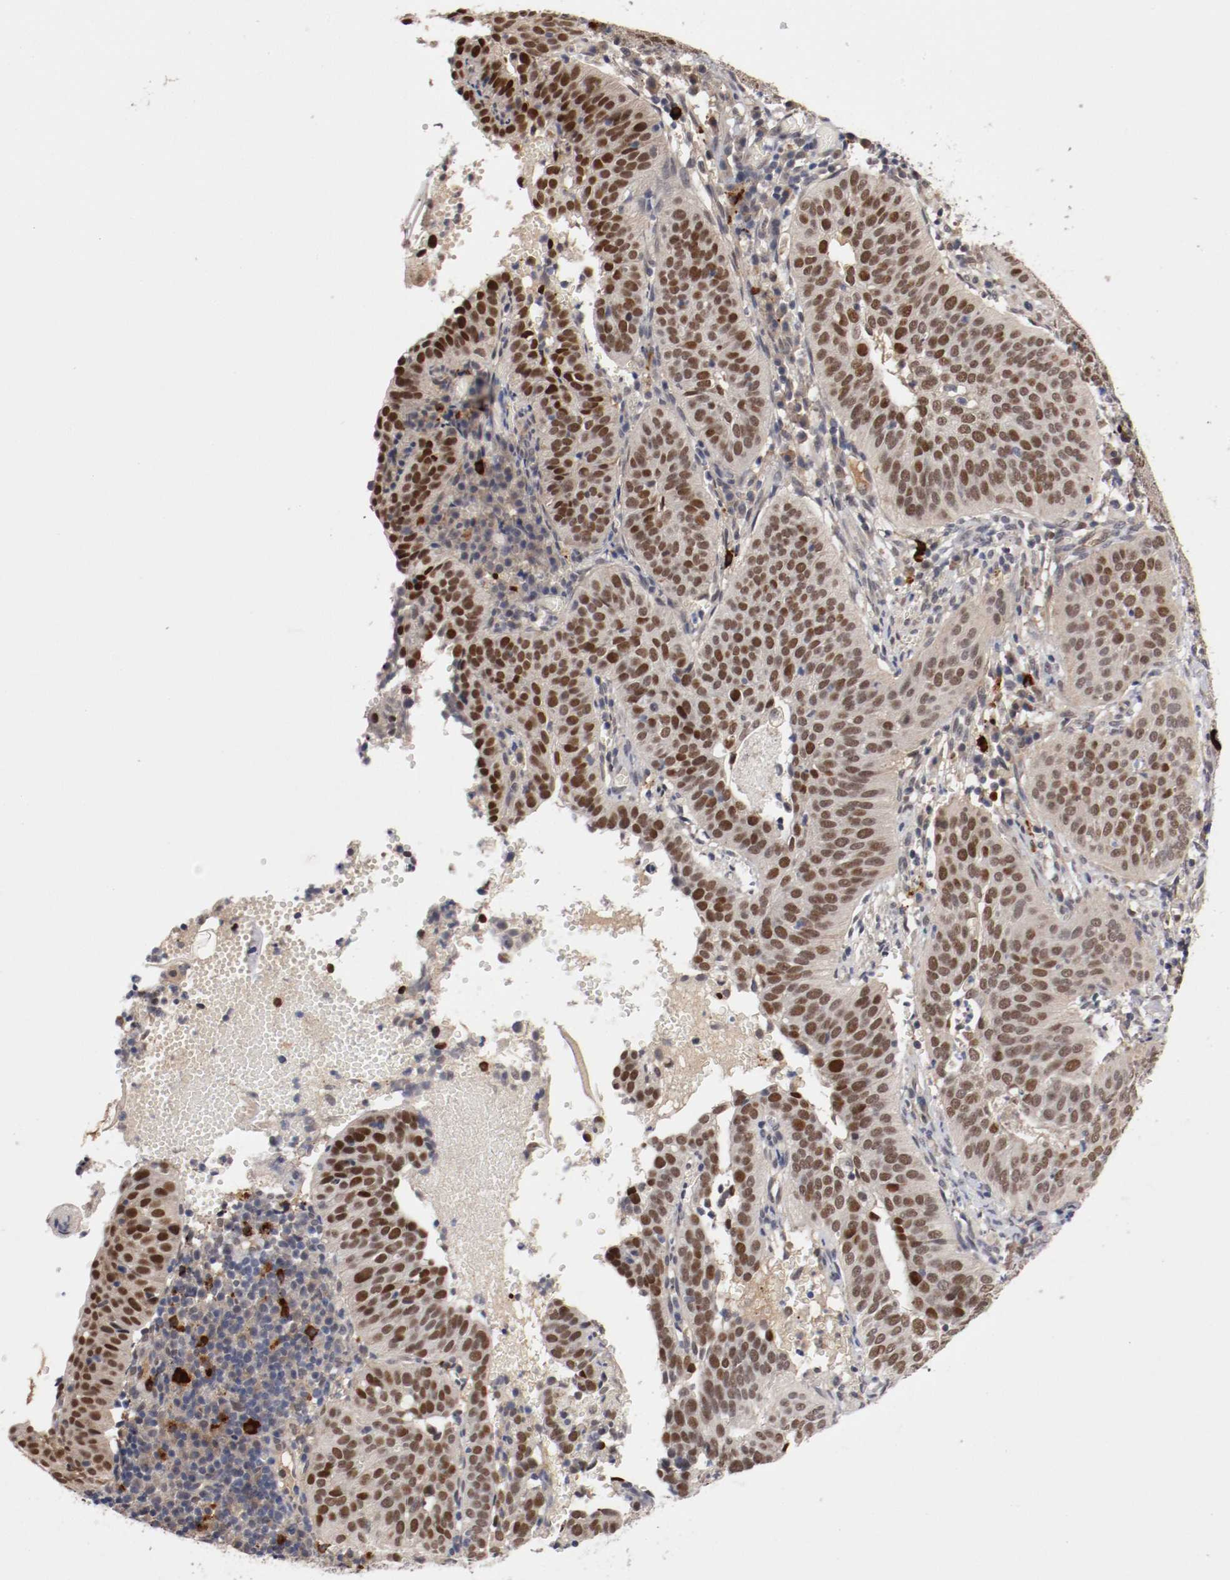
{"staining": {"intensity": "moderate", "quantity": ">75%", "location": "nuclear"}, "tissue": "cervical cancer", "cell_type": "Tumor cells", "image_type": "cancer", "snomed": [{"axis": "morphology", "description": "Squamous cell carcinoma, NOS"}, {"axis": "topography", "description": "Cervix"}], "caption": "Approximately >75% of tumor cells in cervical cancer (squamous cell carcinoma) show moderate nuclear protein positivity as visualized by brown immunohistochemical staining.", "gene": "DNMT3B", "patient": {"sex": "female", "age": 39}}